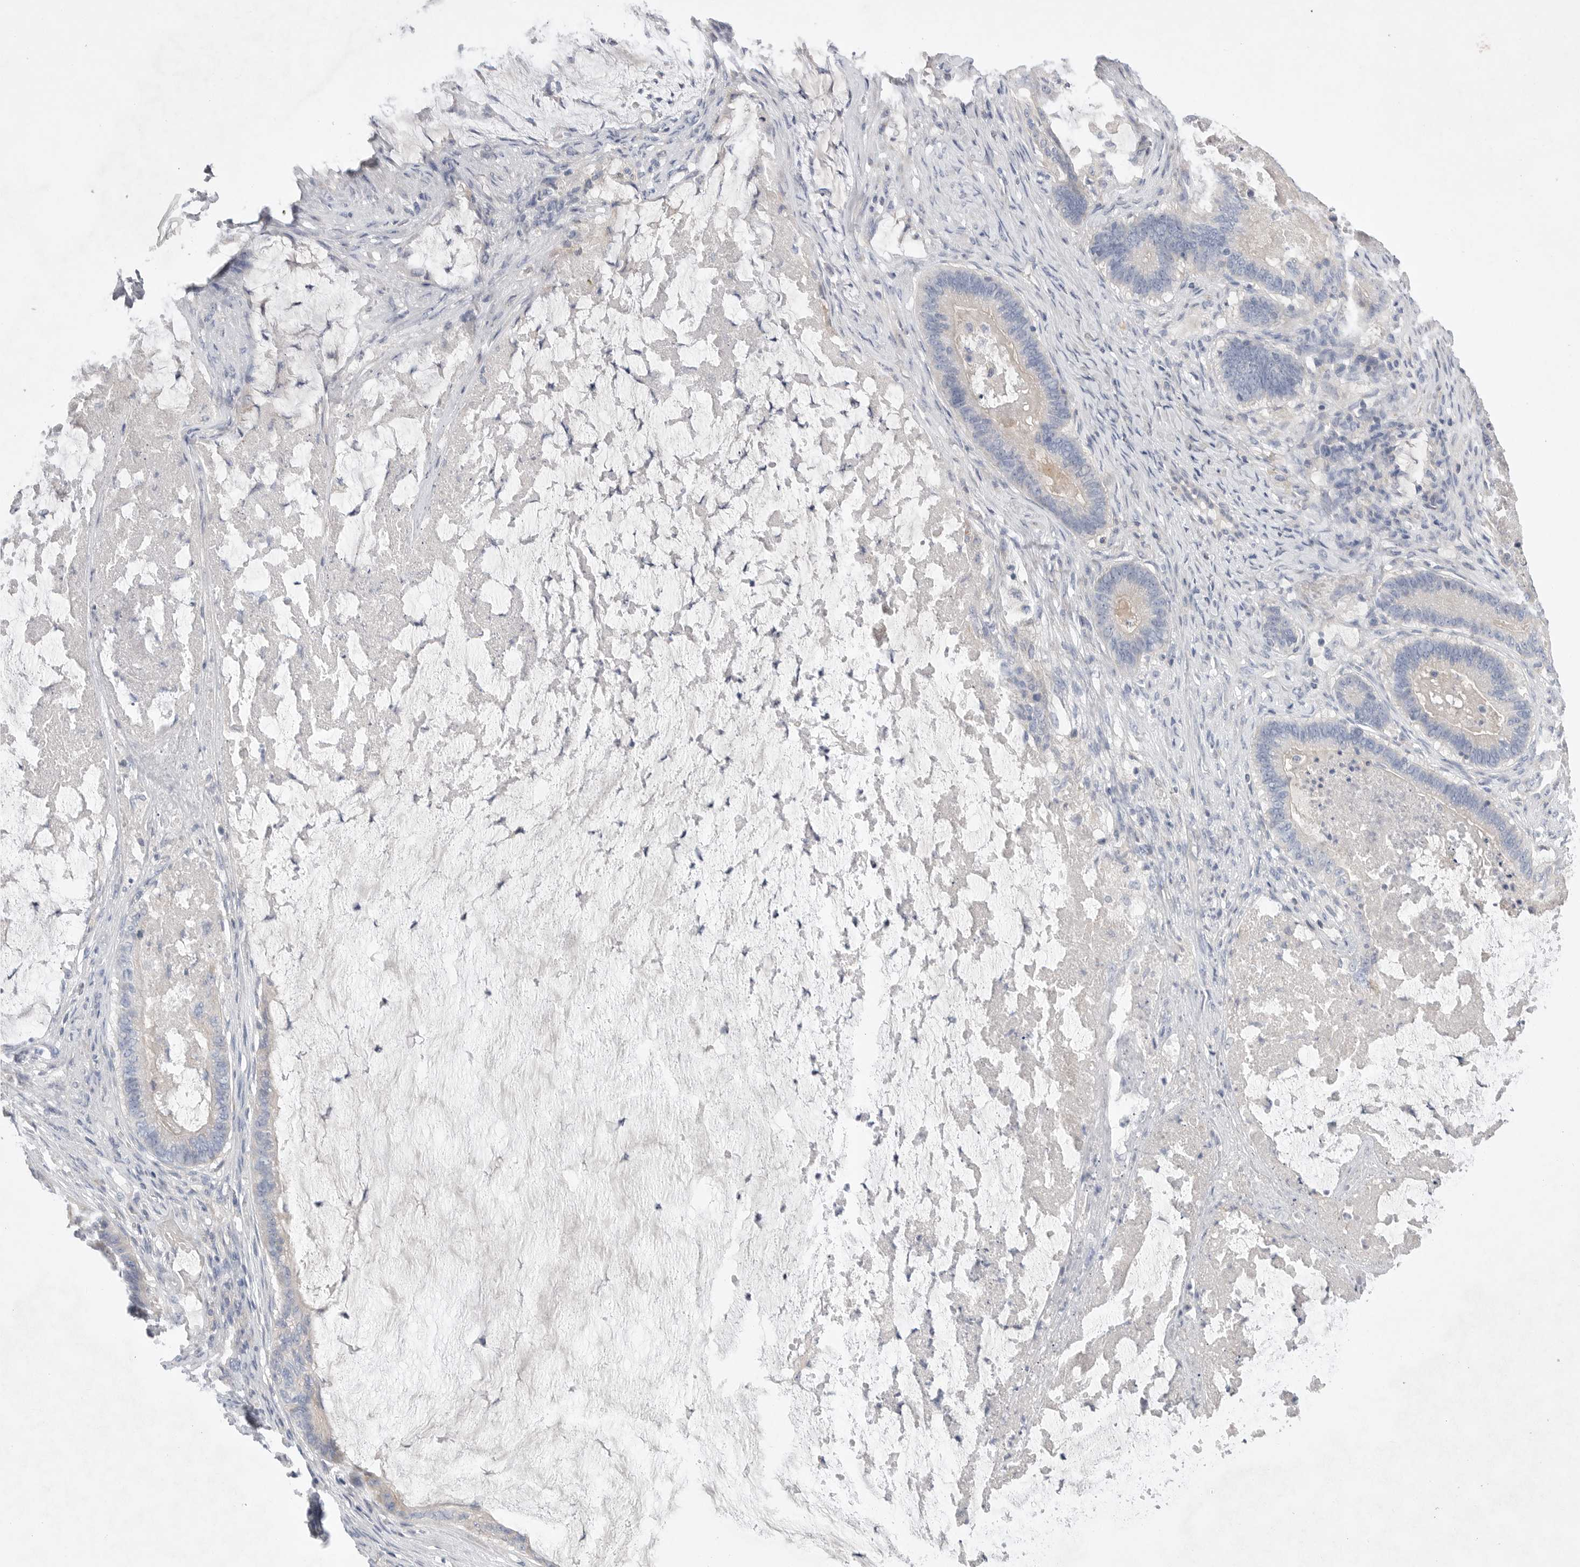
{"staining": {"intensity": "negative", "quantity": "none", "location": "none"}, "tissue": "ovarian cancer", "cell_type": "Tumor cells", "image_type": "cancer", "snomed": [{"axis": "morphology", "description": "Cystadenocarcinoma, mucinous, NOS"}, {"axis": "topography", "description": "Ovary"}], "caption": "Tumor cells show no significant staining in ovarian cancer.", "gene": "CAMK2B", "patient": {"sex": "female", "age": 61}}